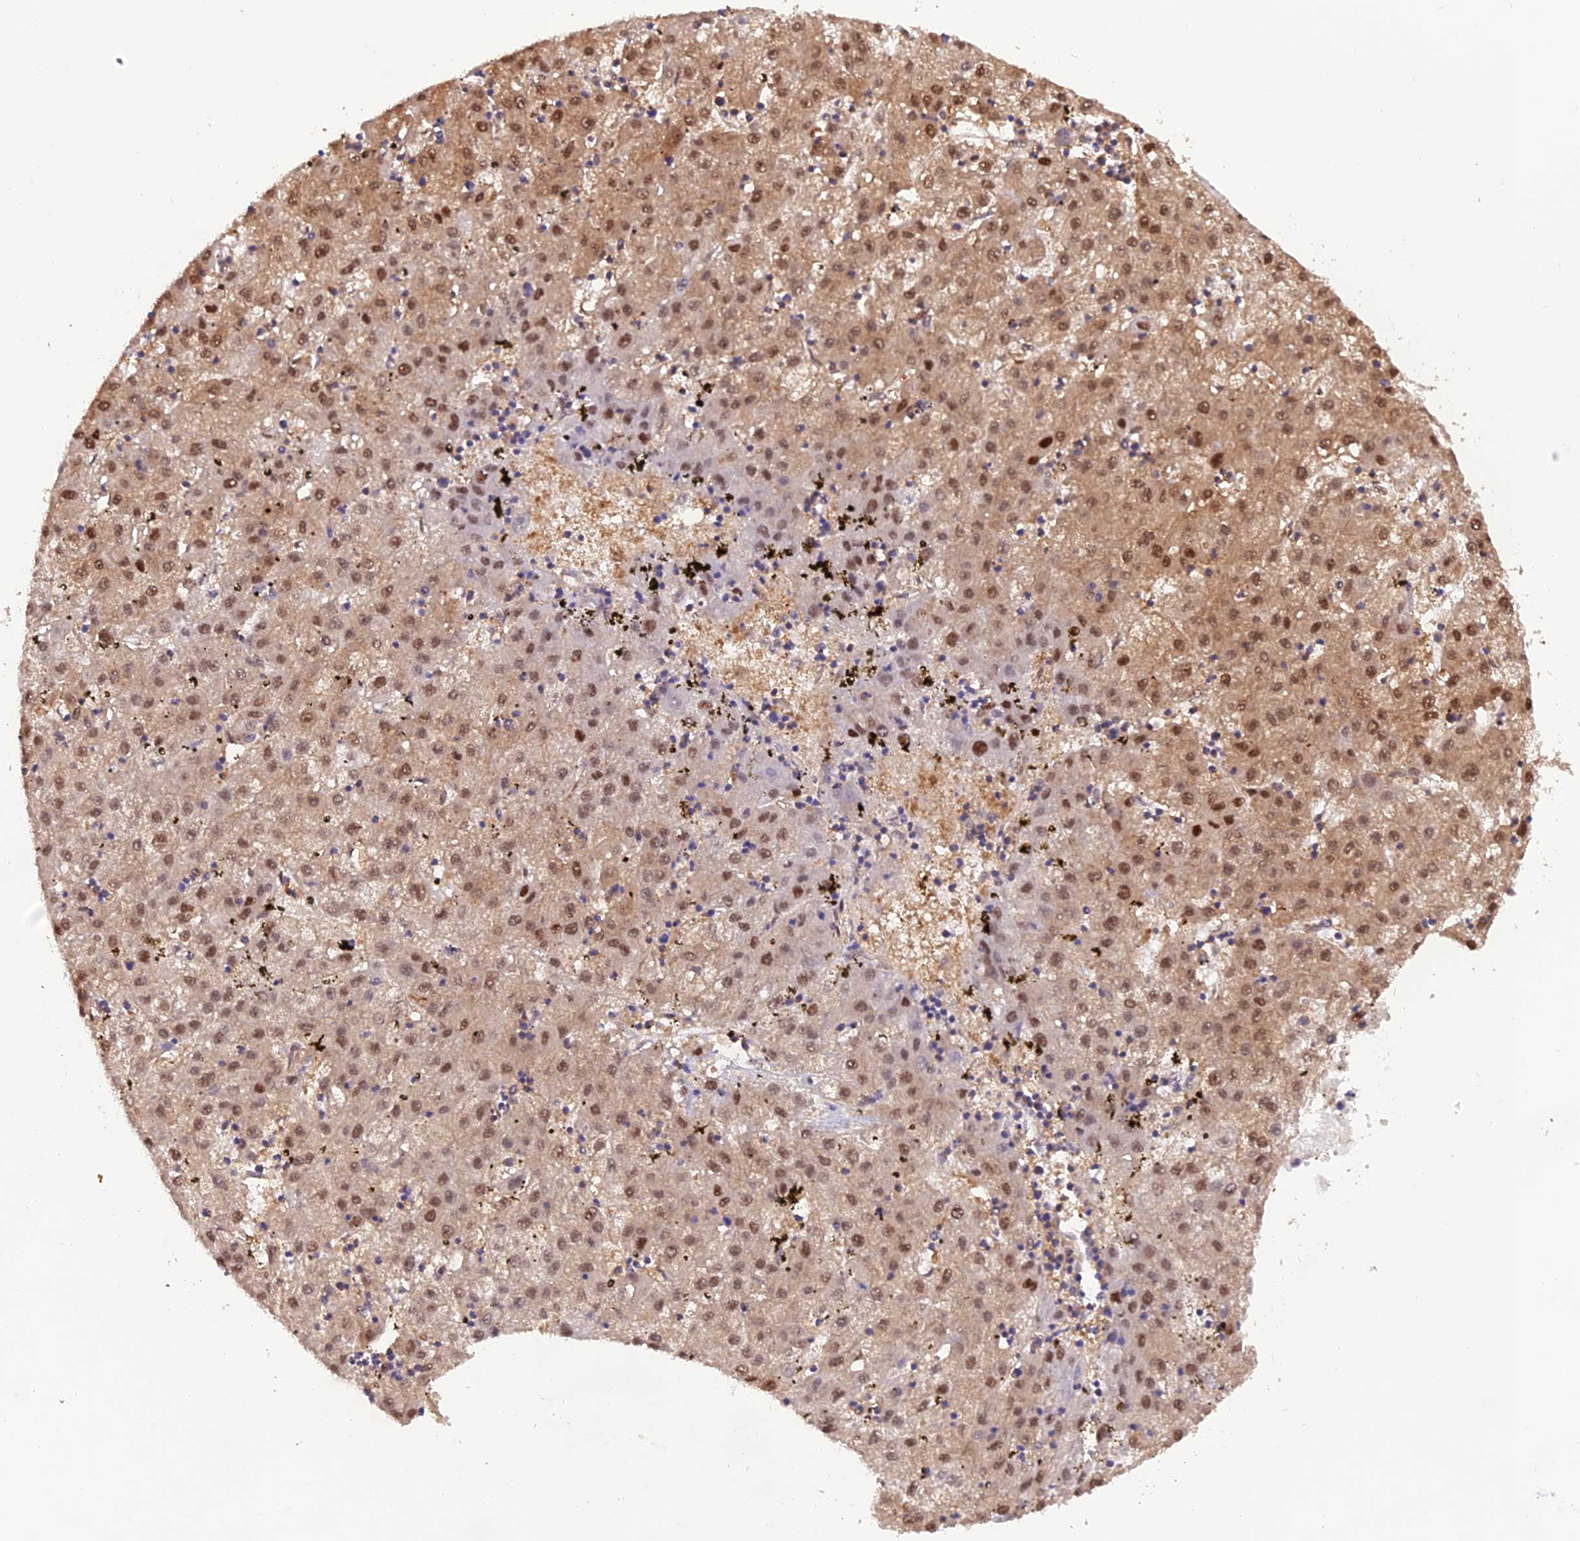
{"staining": {"intensity": "moderate", "quantity": ">75%", "location": "cytoplasmic/membranous,nuclear"}, "tissue": "liver cancer", "cell_type": "Tumor cells", "image_type": "cancer", "snomed": [{"axis": "morphology", "description": "Carcinoma, Hepatocellular, NOS"}, {"axis": "topography", "description": "Liver"}], "caption": "A brown stain highlights moderate cytoplasmic/membranous and nuclear staining of a protein in hepatocellular carcinoma (liver) tumor cells.", "gene": "PSMB3", "patient": {"sex": "male", "age": 72}}